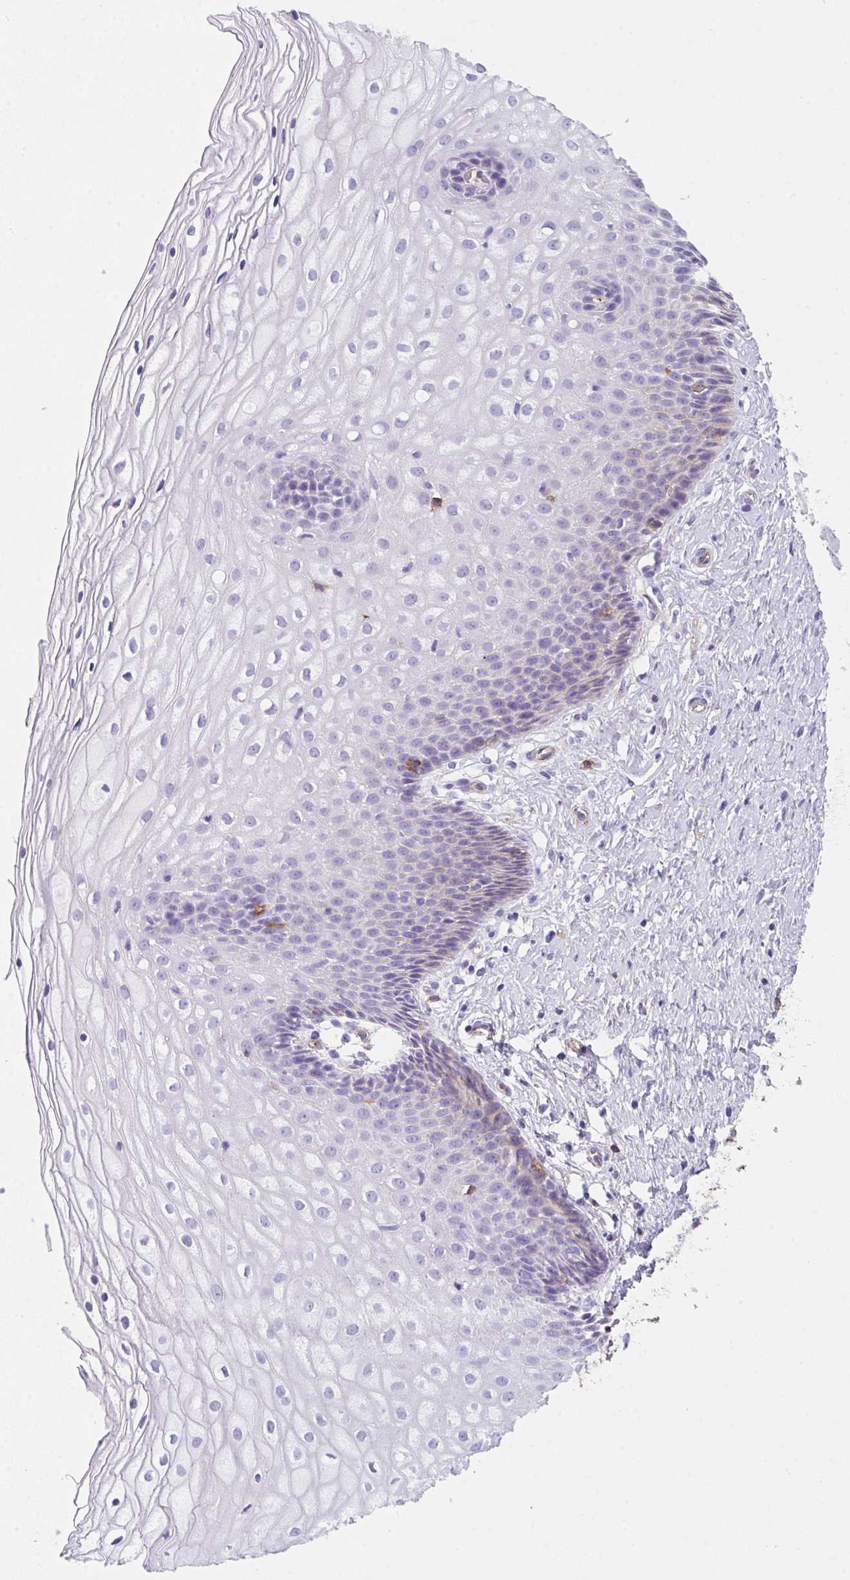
{"staining": {"intensity": "negative", "quantity": "none", "location": "none"}, "tissue": "cervix", "cell_type": "Glandular cells", "image_type": "normal", "snomed": [{"axis": "morphology", "description": "Normal tissue, NOS"}, {"axis": "topography", "description": "Cervix"}], "caption": "Cervix stained for a protein using IHC exhibits no expression glandular cells.", "gene": "DBN1", "patient": {"sex": "female", "age": 36}}